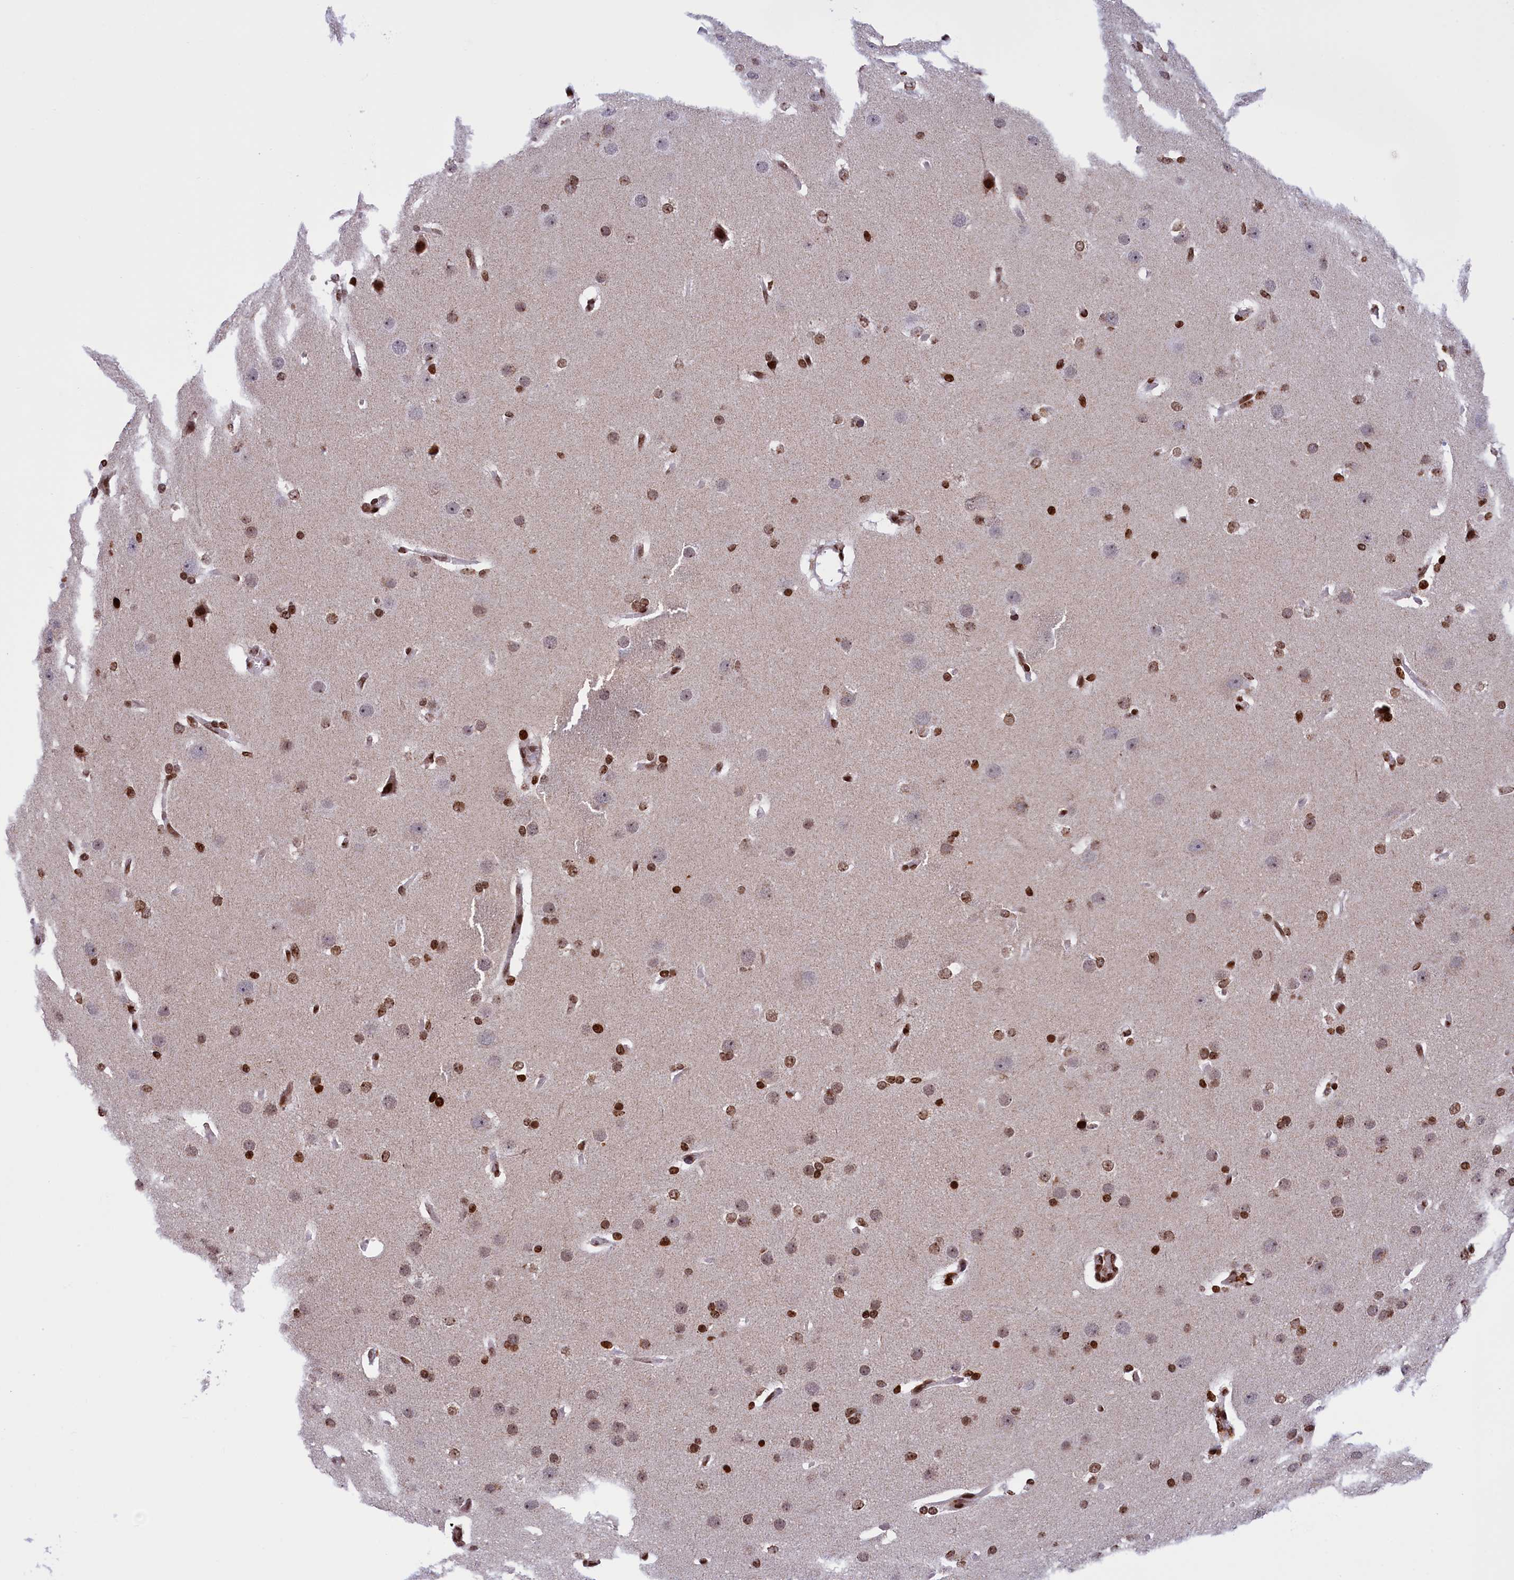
{"staining": {"intensity": "strong", "quantity": ">75%", "location": "nuclear"}, "tissue": "glioma", "cell_type": "Tumor cells", "image_type": "cancer", "snomed": [{"axis": "morphology", "description": "Glioma, malignant, Low grade"}, {"axis": "topography", "description": "Brain"}], "caption": "IHC (DAB (3,3'-diaminobenzidine)) staining of low-grade glioma (malignant) reveals strong nuclear protein positivity in about >75% of tumor cells.", "gene": "TIMM29", "patient": {"sex": "female", "age": 37}}